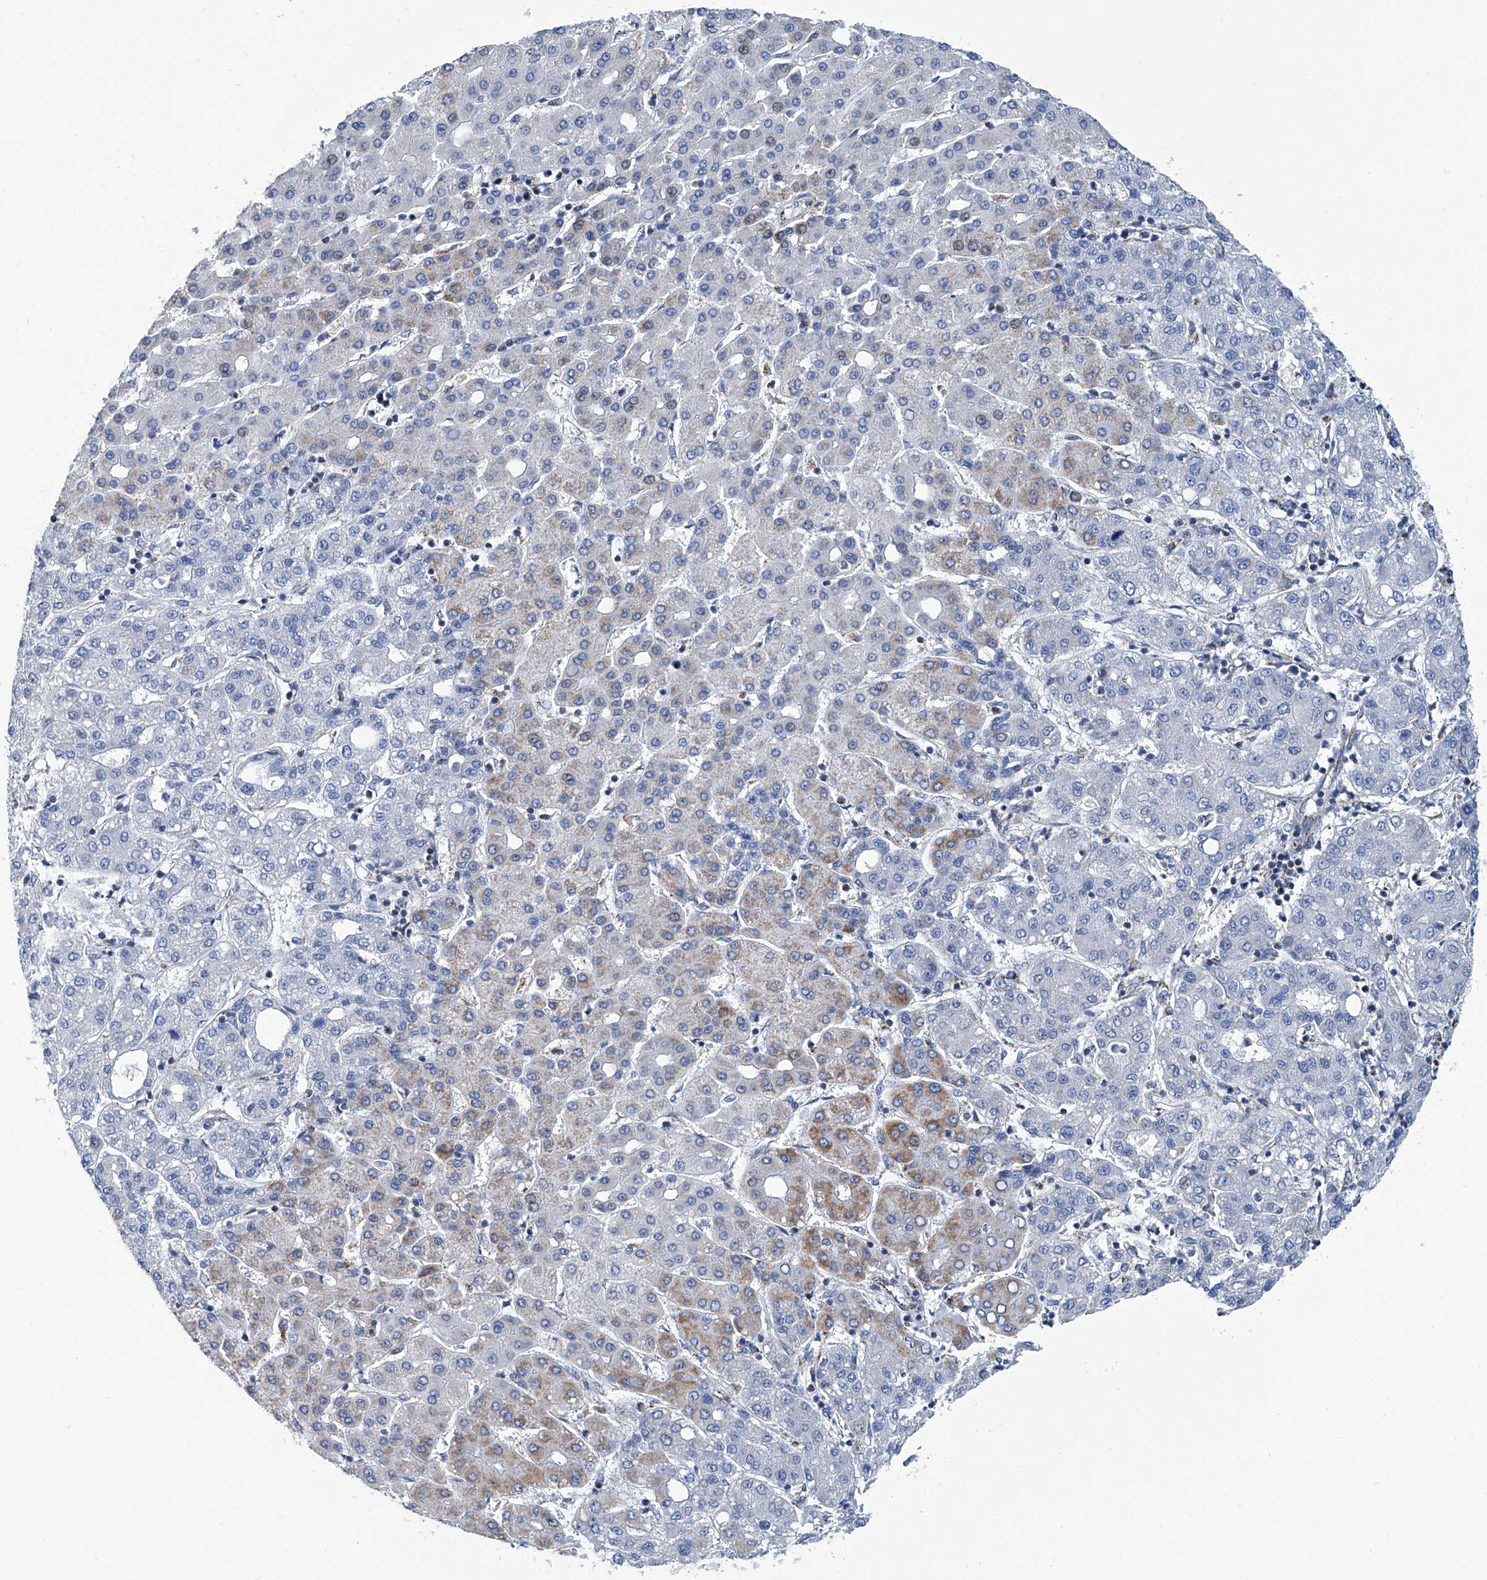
{"staining": {"intensity": "moderate", "quantity": "<25%", "location": "cytoplasmic/membranous"}, "tissue": "liver cancer", "cell_type": "Tumor cells", "image_type": "cancer", "snomed": [{"axis": "morphology", "description": "Carcinoma, Hepatocellular, NOS"}, {"axis": "topography", "description": "Liver"}], "caption": "This image reveals immunohistochemistry staining of human hepatocellular carcinoma (liver), with low moderate cytoplasmic/membranous expression in approximately <25% of tumor cells.", "gene": "MT-ND1", "patient": {"sex": "male", "age": 65}}